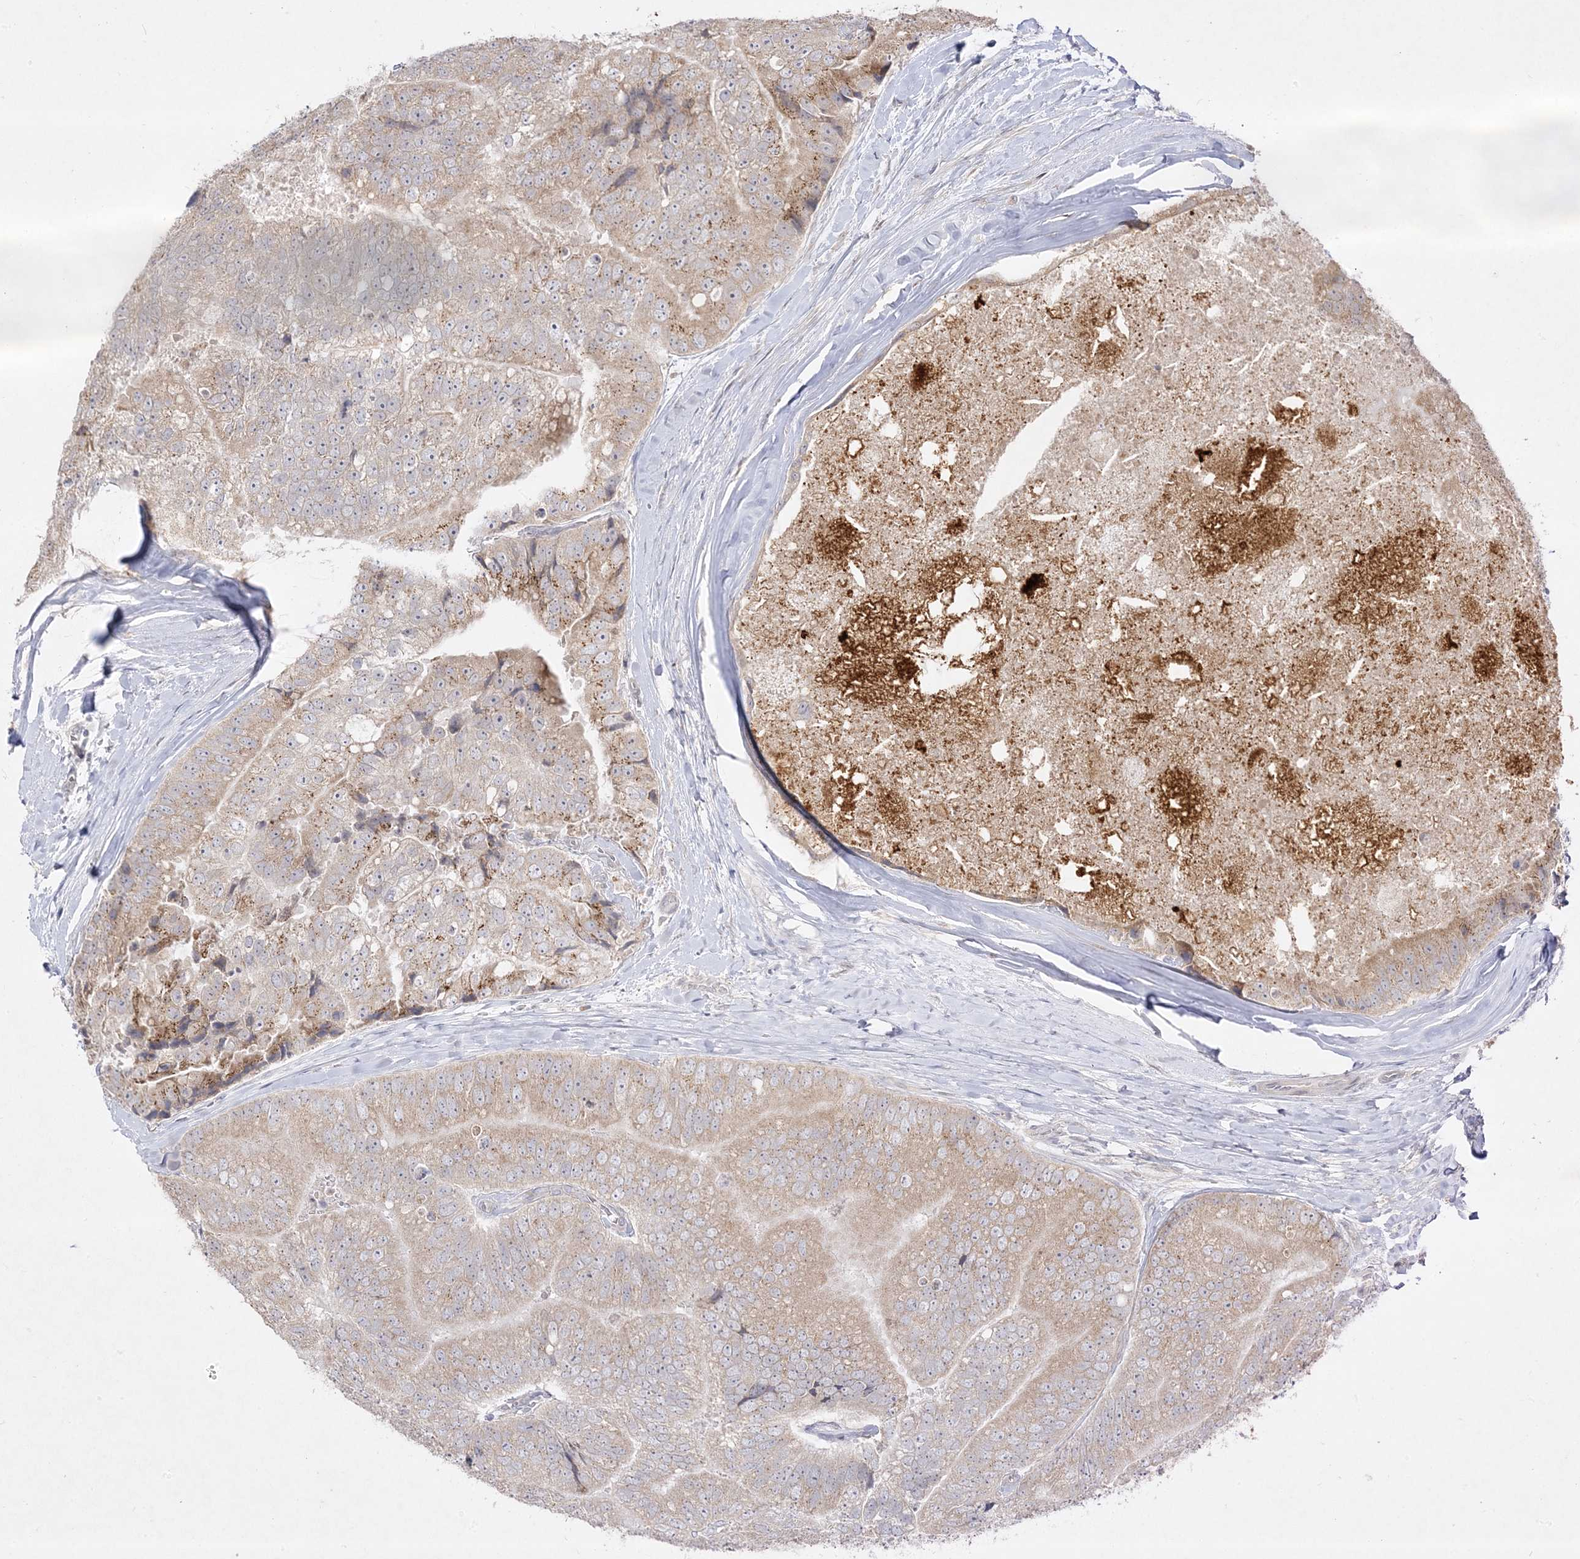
{"staining": {"intensity": "moderate", "quantity": "25%-75%", "location": "cytoplasmic/membranous"}, "tissue": "prostate cancer", "cell_type": "Tumor cells", "image_type": "cancer", "snomed": [{"axis": "morphology", "description": "Adenocarcinoma, High grade"}, {"axis": "topography", "description": "Prostate"}], "caption": "Immunohistochemical staining of human adenocarcinoma (high-grade) (prostate) shows moderate cytoplasmic/membranous protein staining in about 25%-75% of tumor cells.", "gene": "C2CD2", "patient": {"sex": "male", "age": 70}}